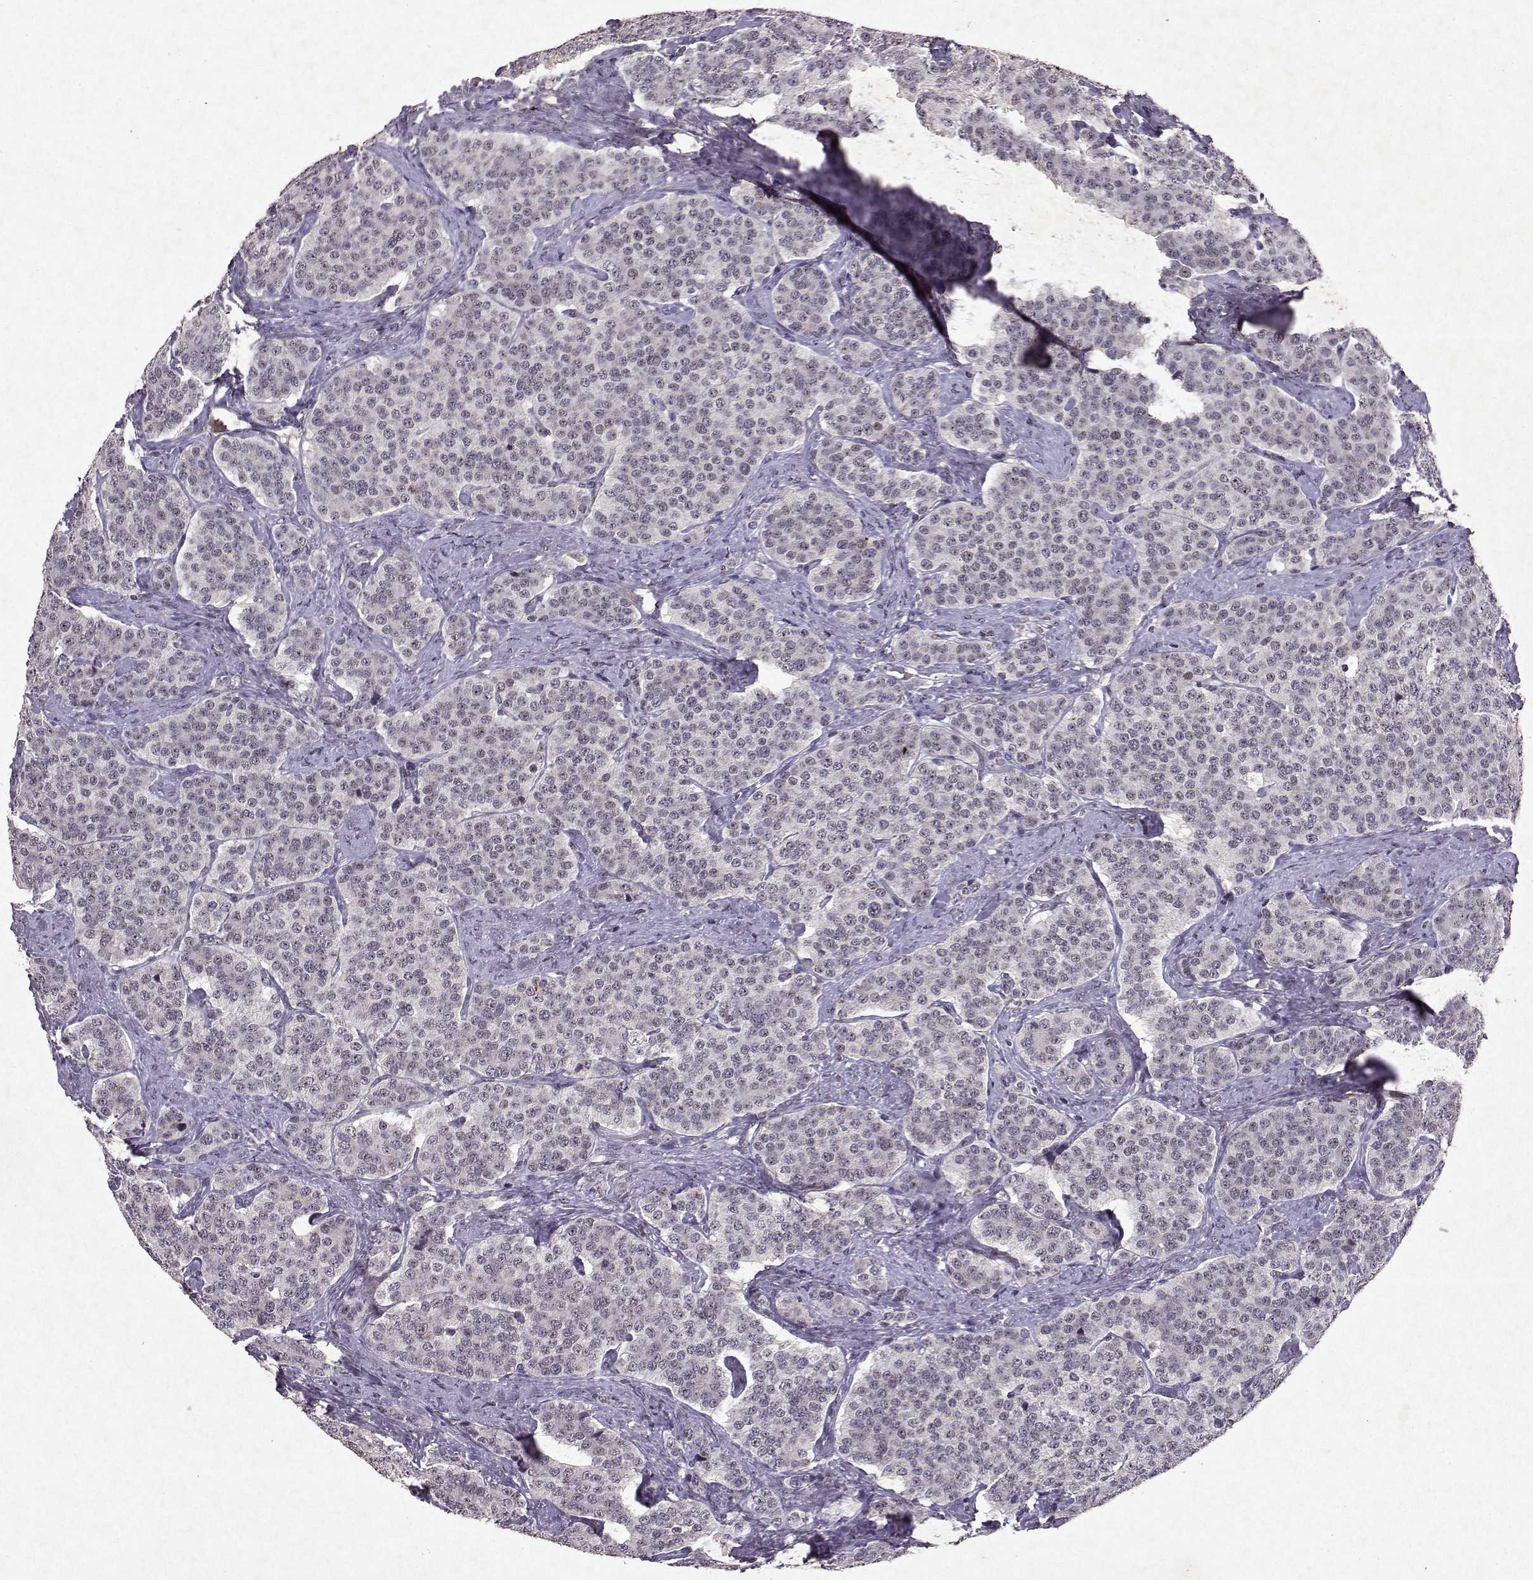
{"staining": {"intensity": "negative", "quantity": "none", "location": "none"}, "tissue": "carcinoid", "cell_type": "Tumor cells", "image_type": "cancer", "snomed": [{"axis": "morphology", "description": "Carcinoid, malignant, NOS"}, {"axis": "topography", "description": "Small intestine"}], "caption": "This photomicrograph is of carcinoid stained with IHC to label a protein in brown with the nuclei are counter-stained blue. There is no staining in tumor cells. (Stains: DAB (3,3'-diaminobenzidine) immunohistochemistry (IHC) with hematoxylin counter stain, Microscopy: brightfield microscopy at high magnification).", "gene": "DDX56", "patient": {"sex": "female", "age": 58}}